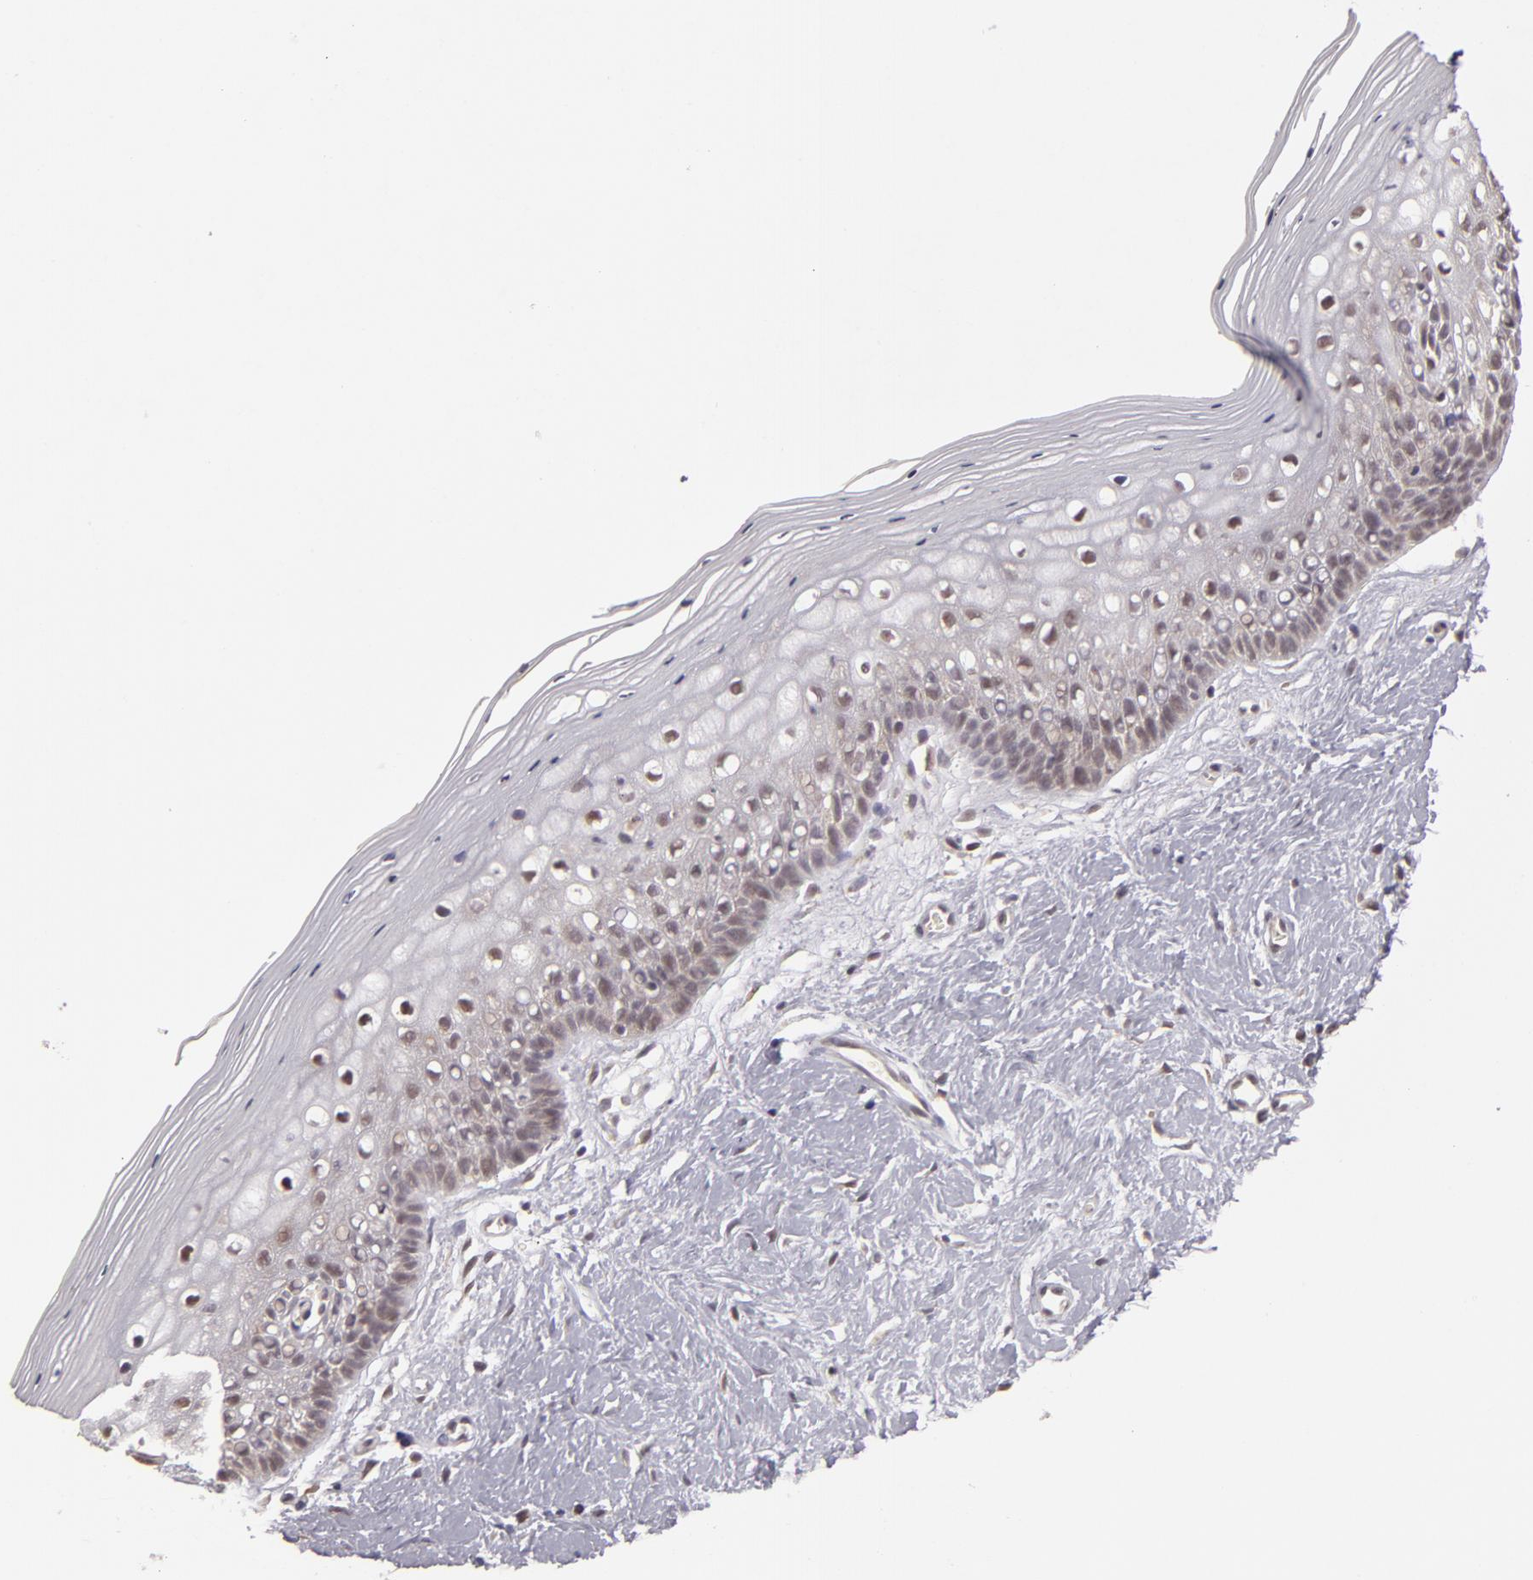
{"staining": {"intensity": "moderate", "quantity": "<25%", "location": "nuclear"}, "tissue": "vagina", "cell_type": "Squamous epithelial cells", "image_type": "normal", "snomed": [{"axis": "morphology", "description": "Normal tissue, NOS"}, {"axis": "topography", "description": "Vagina"}], "caption": "Normal vagina shows moderate nuclear positivity in about <25% of squamous epithelial cells, visualized by immunohistochemistry.", "gene": "ZNF133", "patient": {"sex": "female", "age": 46}}